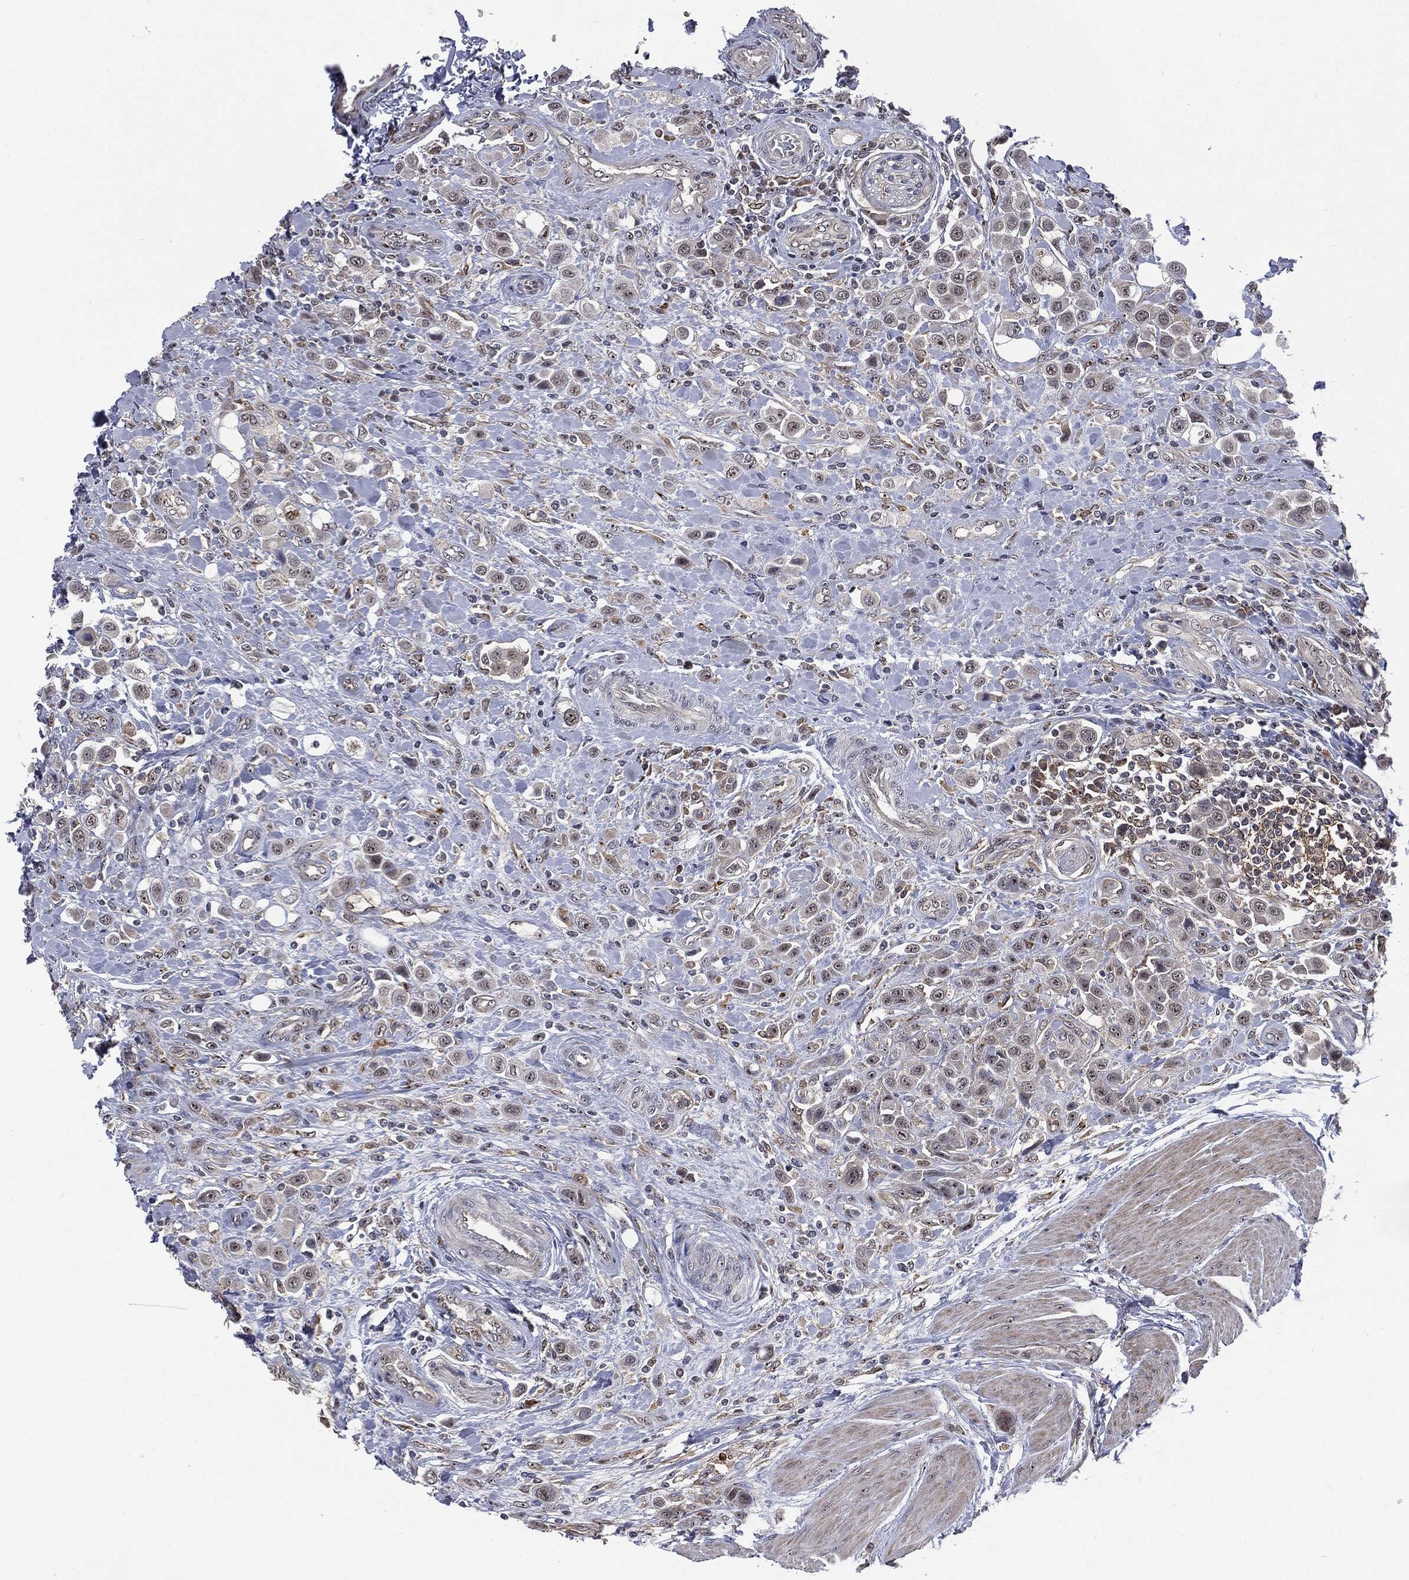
{"staining": {"intensity": "moderate", "quantity": "<25%", "location": "nuclear"}, "tissue": "urothelial cancer", "cell_type": "Tumor cells", "image_type": "cancer", "snomed": [{"axis": "morphology", "description": "Urothelial carcinoma, High grade"}, {"axis": "topography", "description": "Urinary bladder"}], "caption": "Urothelial carcinoma (high-grade) stained with DAB (3,3'-diaminobenzidine) immunohistochemistry exhibits low levels of moderate nuclear staining in approximately <25% of tumor cells.", "gene": "TRMT1L", "patient": {"sex": "male", "age": 50}}